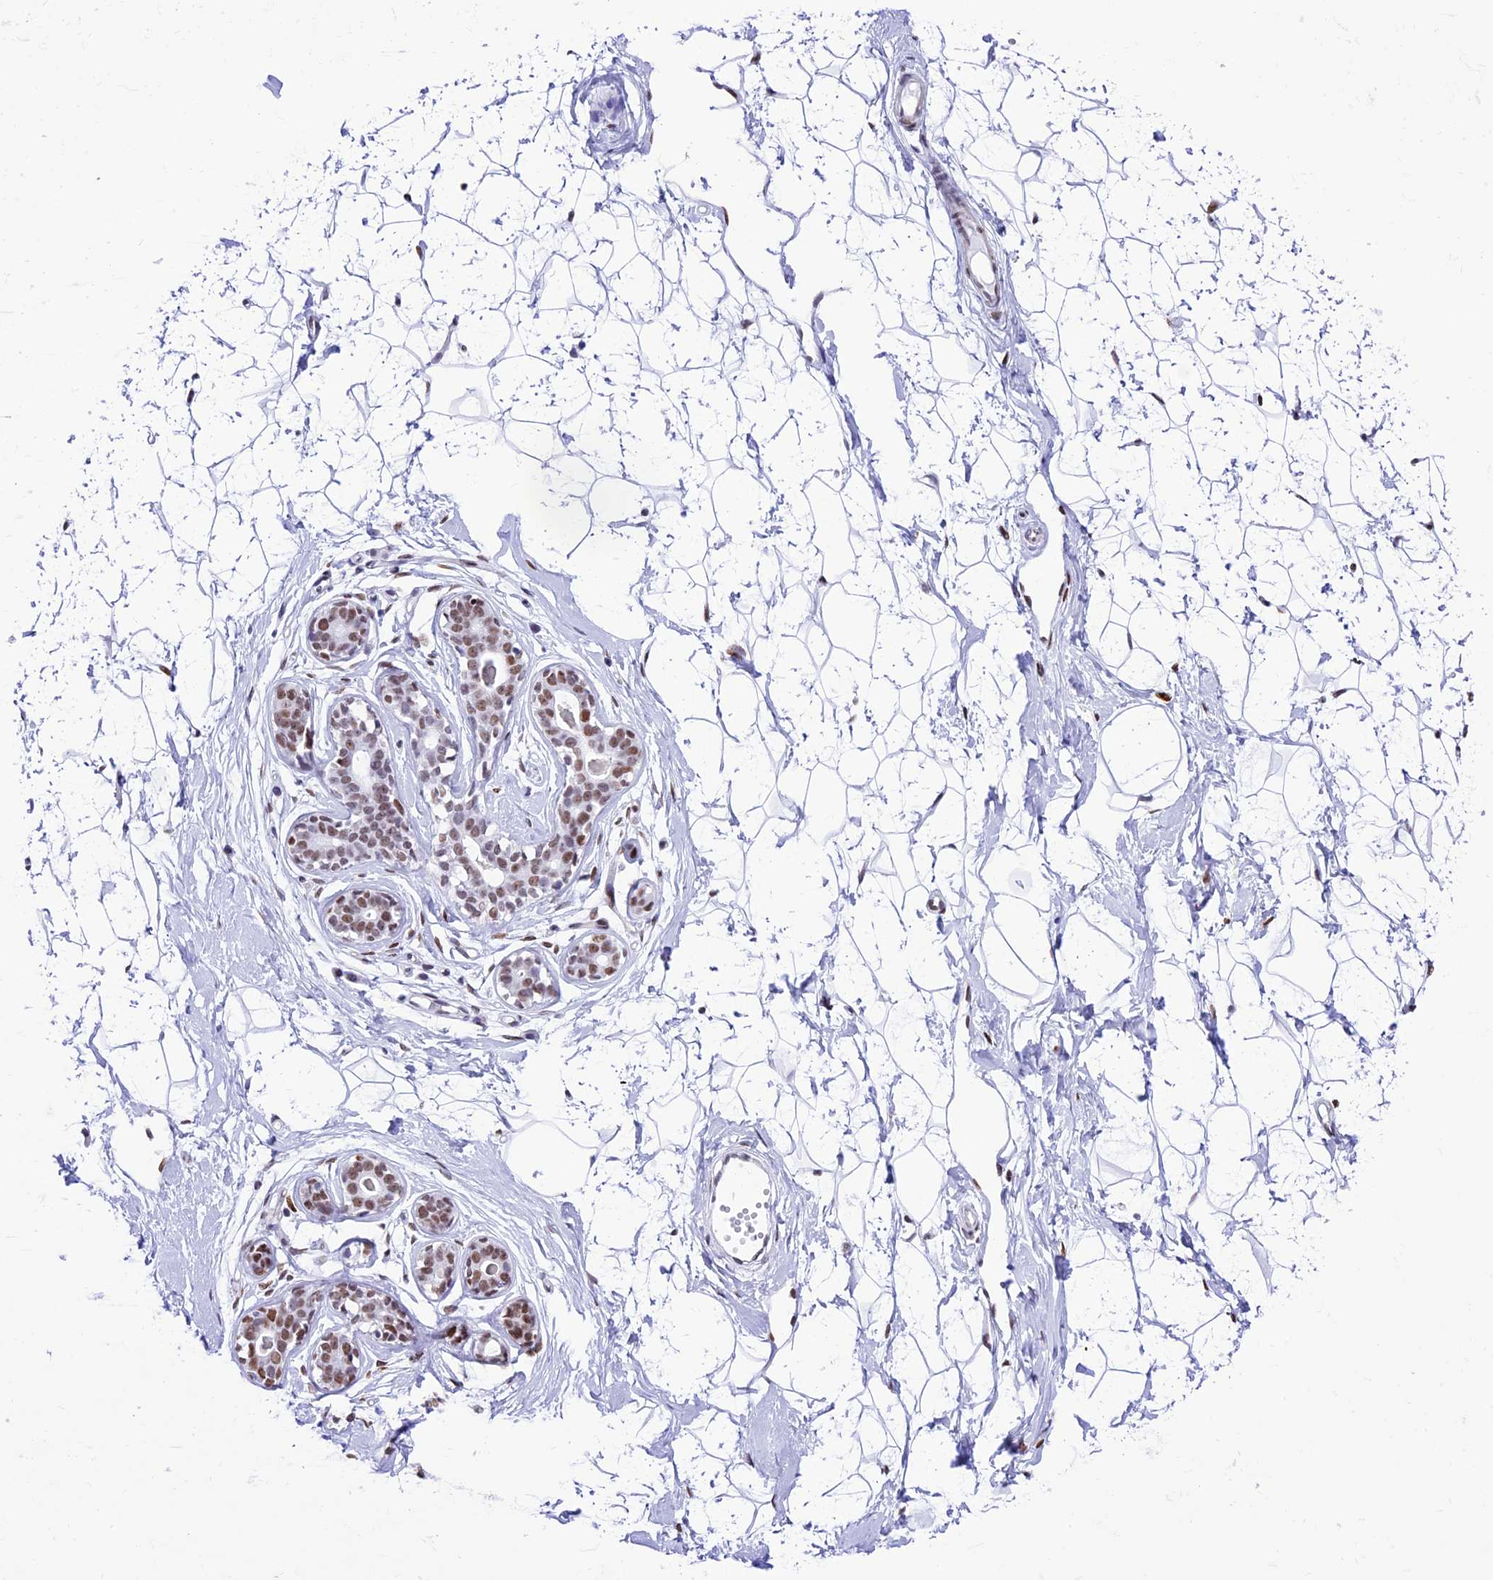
{"staining": {"intensity": "moderate", "quantity": ">75%", "location": "nuclear"}, "tissue": "breast", "cell_type": "Adipocytes", "image_type": "normal", "snomed": [{"axis": "morphology", "description": "Normal tissue, NOS"}, {"axis": "morphology", "description": "Adenoma, NOS"}, {"axis": "topography", "description": "Breast"}], "caption": "Immunohistochemical staining of normal human breast demonstrates moderate nuclear protein positivity in approximately >75% of adipocytes.", "gene": "RPS6KB1", "patient": {"sex": "female", "age": 23}}